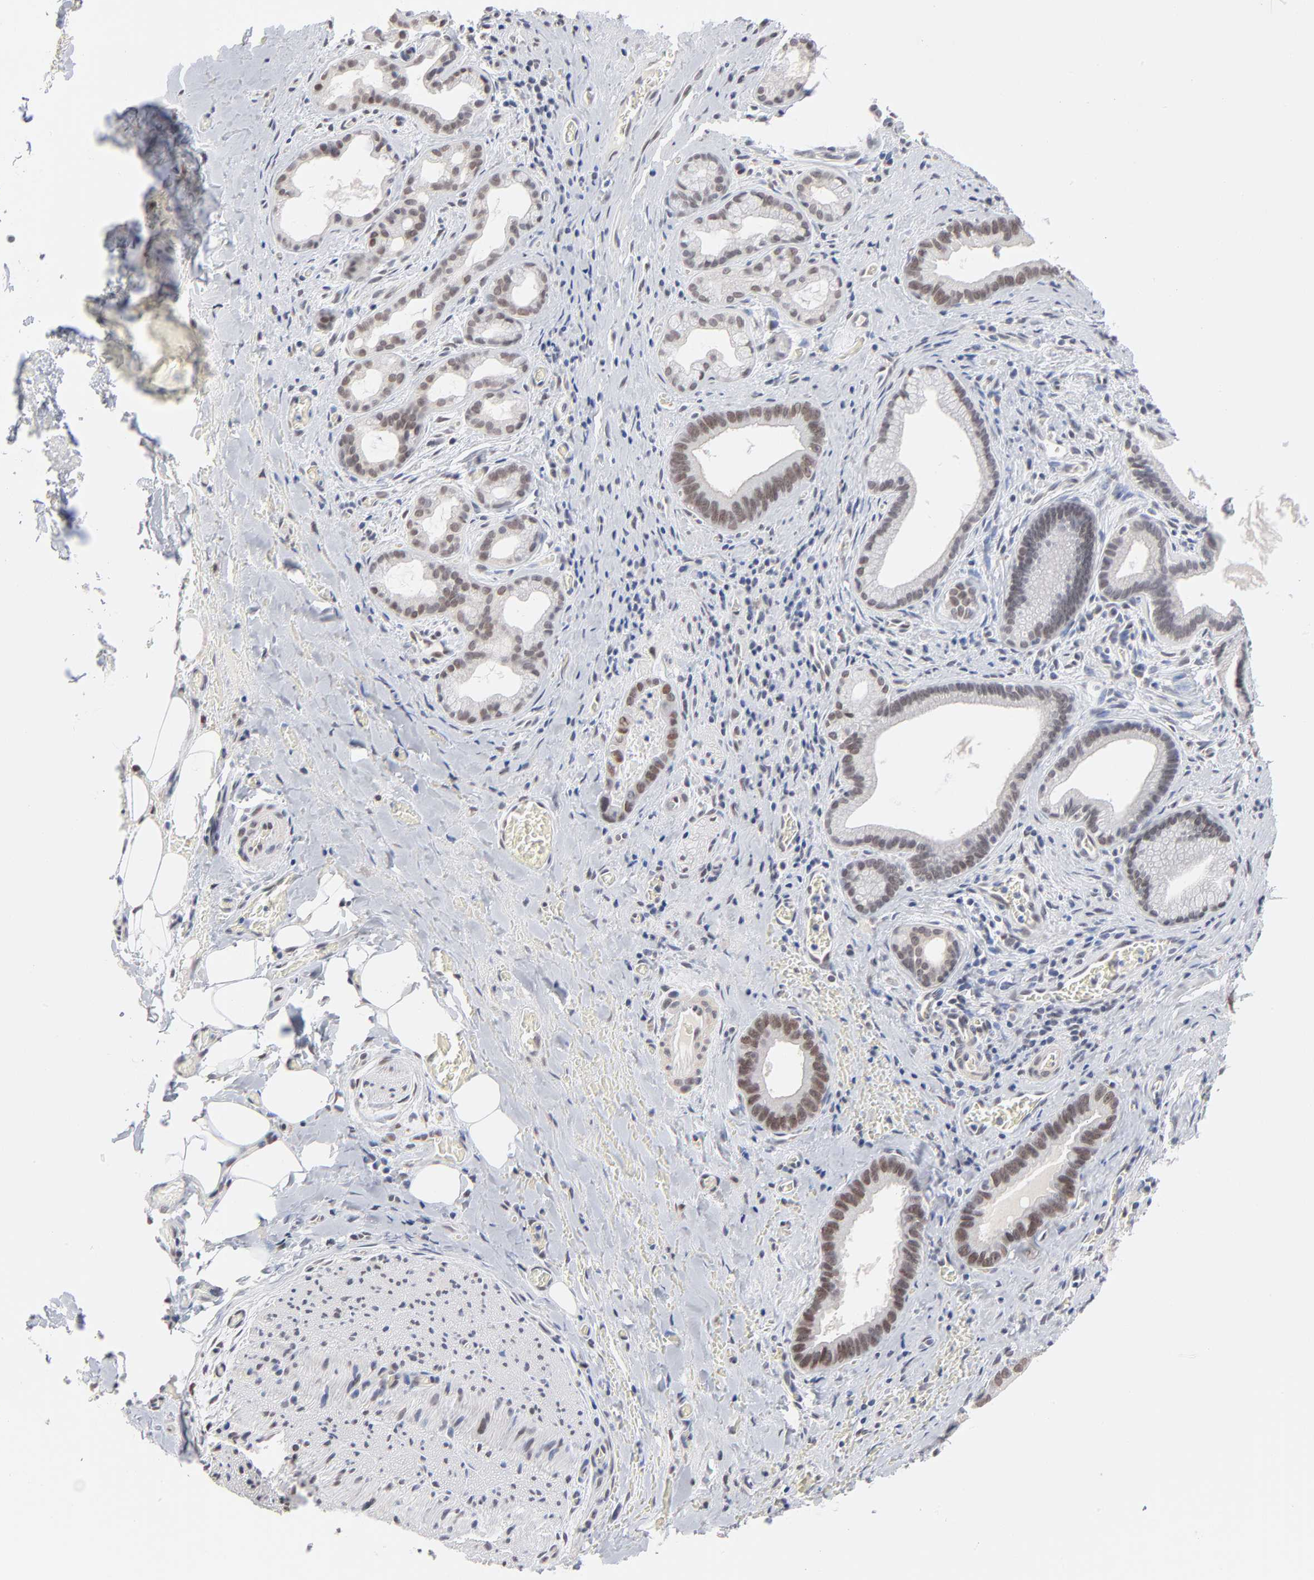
{"staining": {"intensity": "weak", "quantity": ">75%", "location": "nuclear"}, "tissue": "liver cancer", "cell_type": "Tumor cells", "image_type": "cancer", "snomed": [{"axis": "morphology", "description": "Cholangiocarcinoma"}, {"axis": "topography", "description": "Liver"}], "caption": "There is low levels of weak nuclear positivity in tumor cells of cholangiocarcinoma (liver), as demonstrated by immunohistochemical staining (brown color).", "gene": "MBIP", "patient": {"sex": "female", "age": 55}}